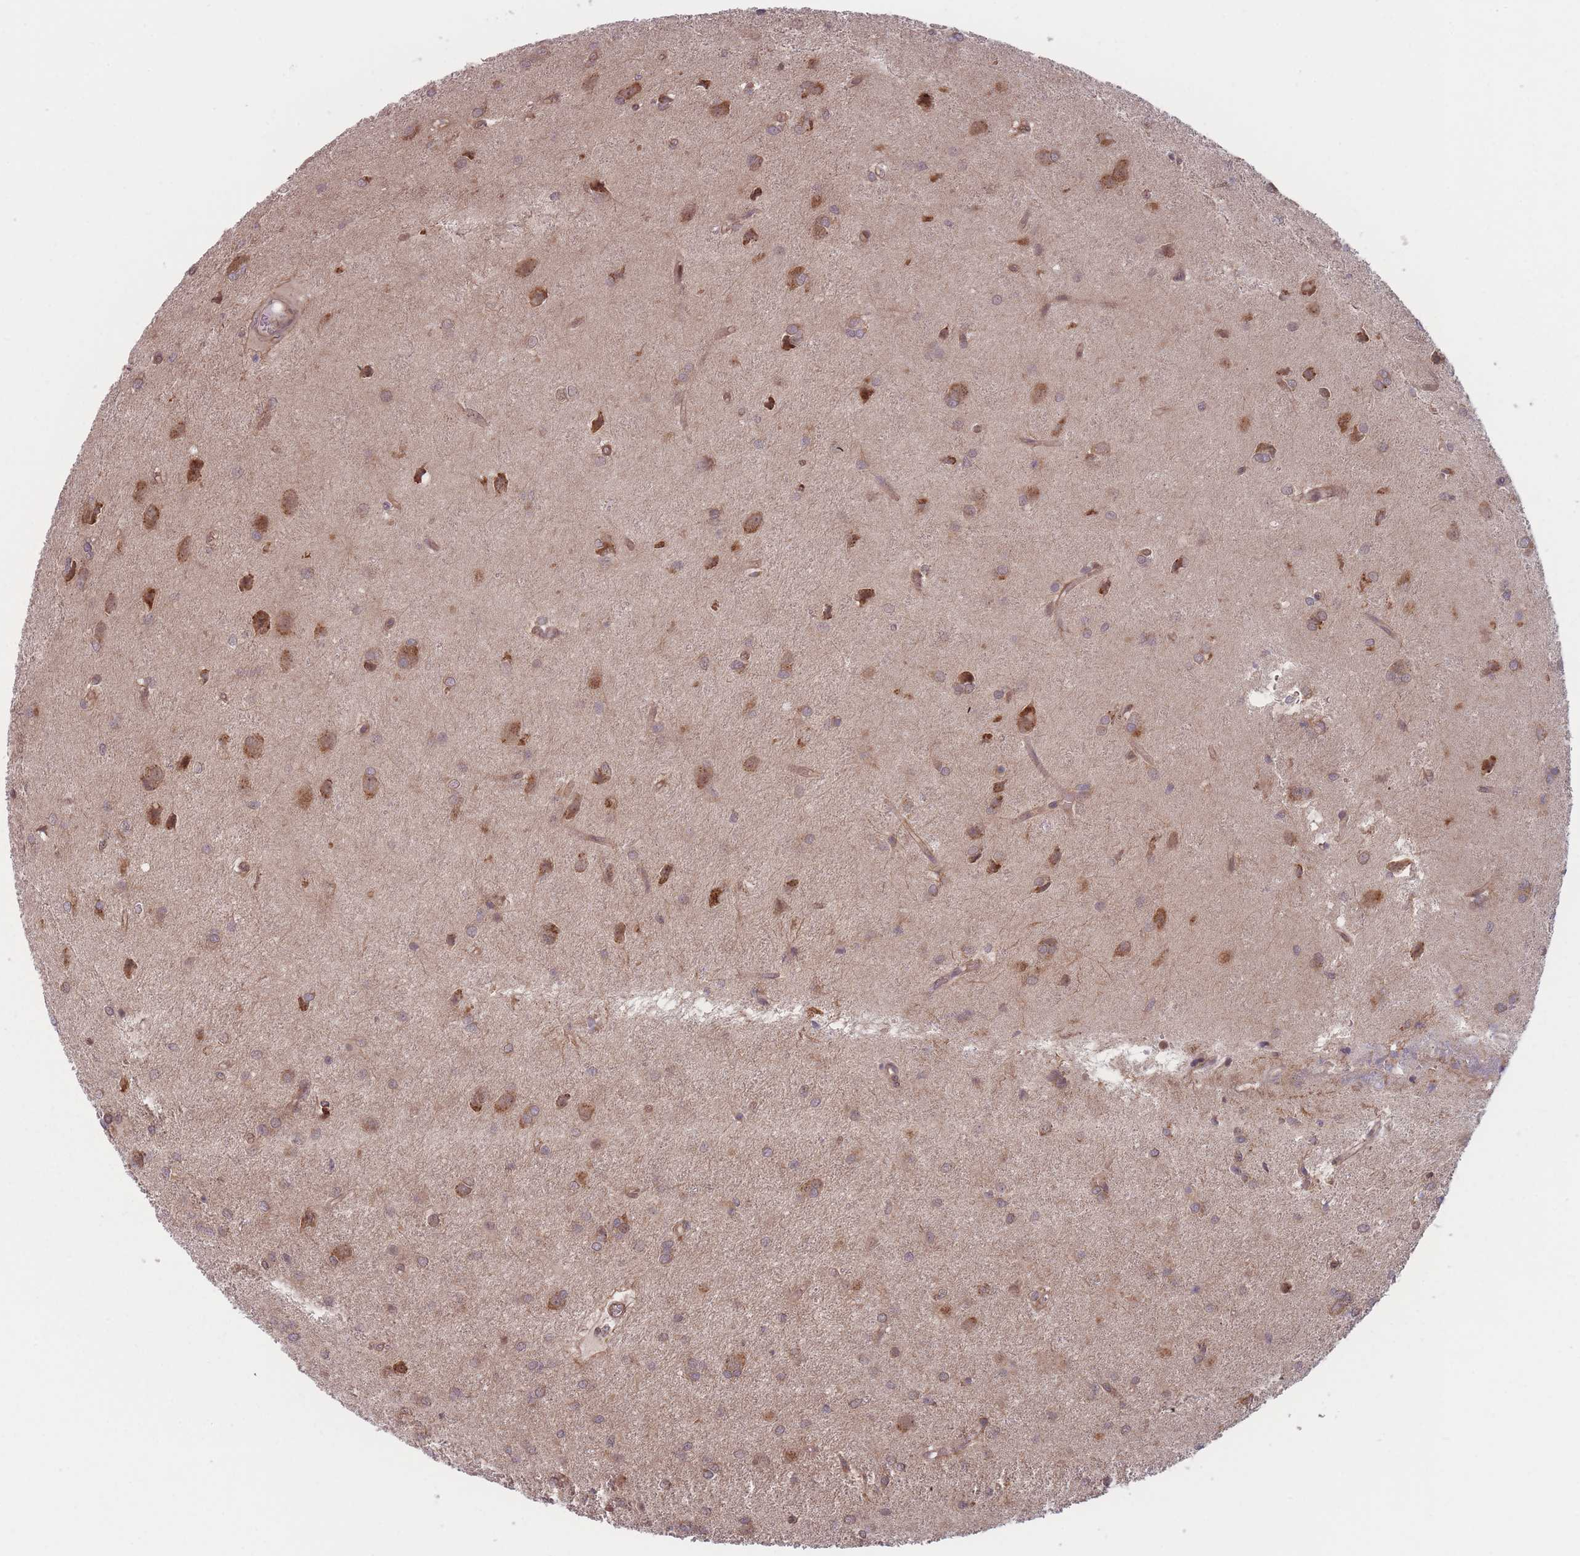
{"staining": {"intensity": "moderate", "quantity": "<25%", "location": "cytoplasmic/membranous"}, "tissue": "glioma", "cell_type": "Tumor cells", "image_type": "cancer", "snomed": [{"axis": "morphology", "description": "Glioma, malignant, High grade"}, {"axis": "topography", "description": "Brain"}], "caption": "Malignant glioma (high-grade) stained with a protein marker shows moderate staining in tumor cells.", "gene": "RPS18", "patient": {"sex": "female", "age": 50}}